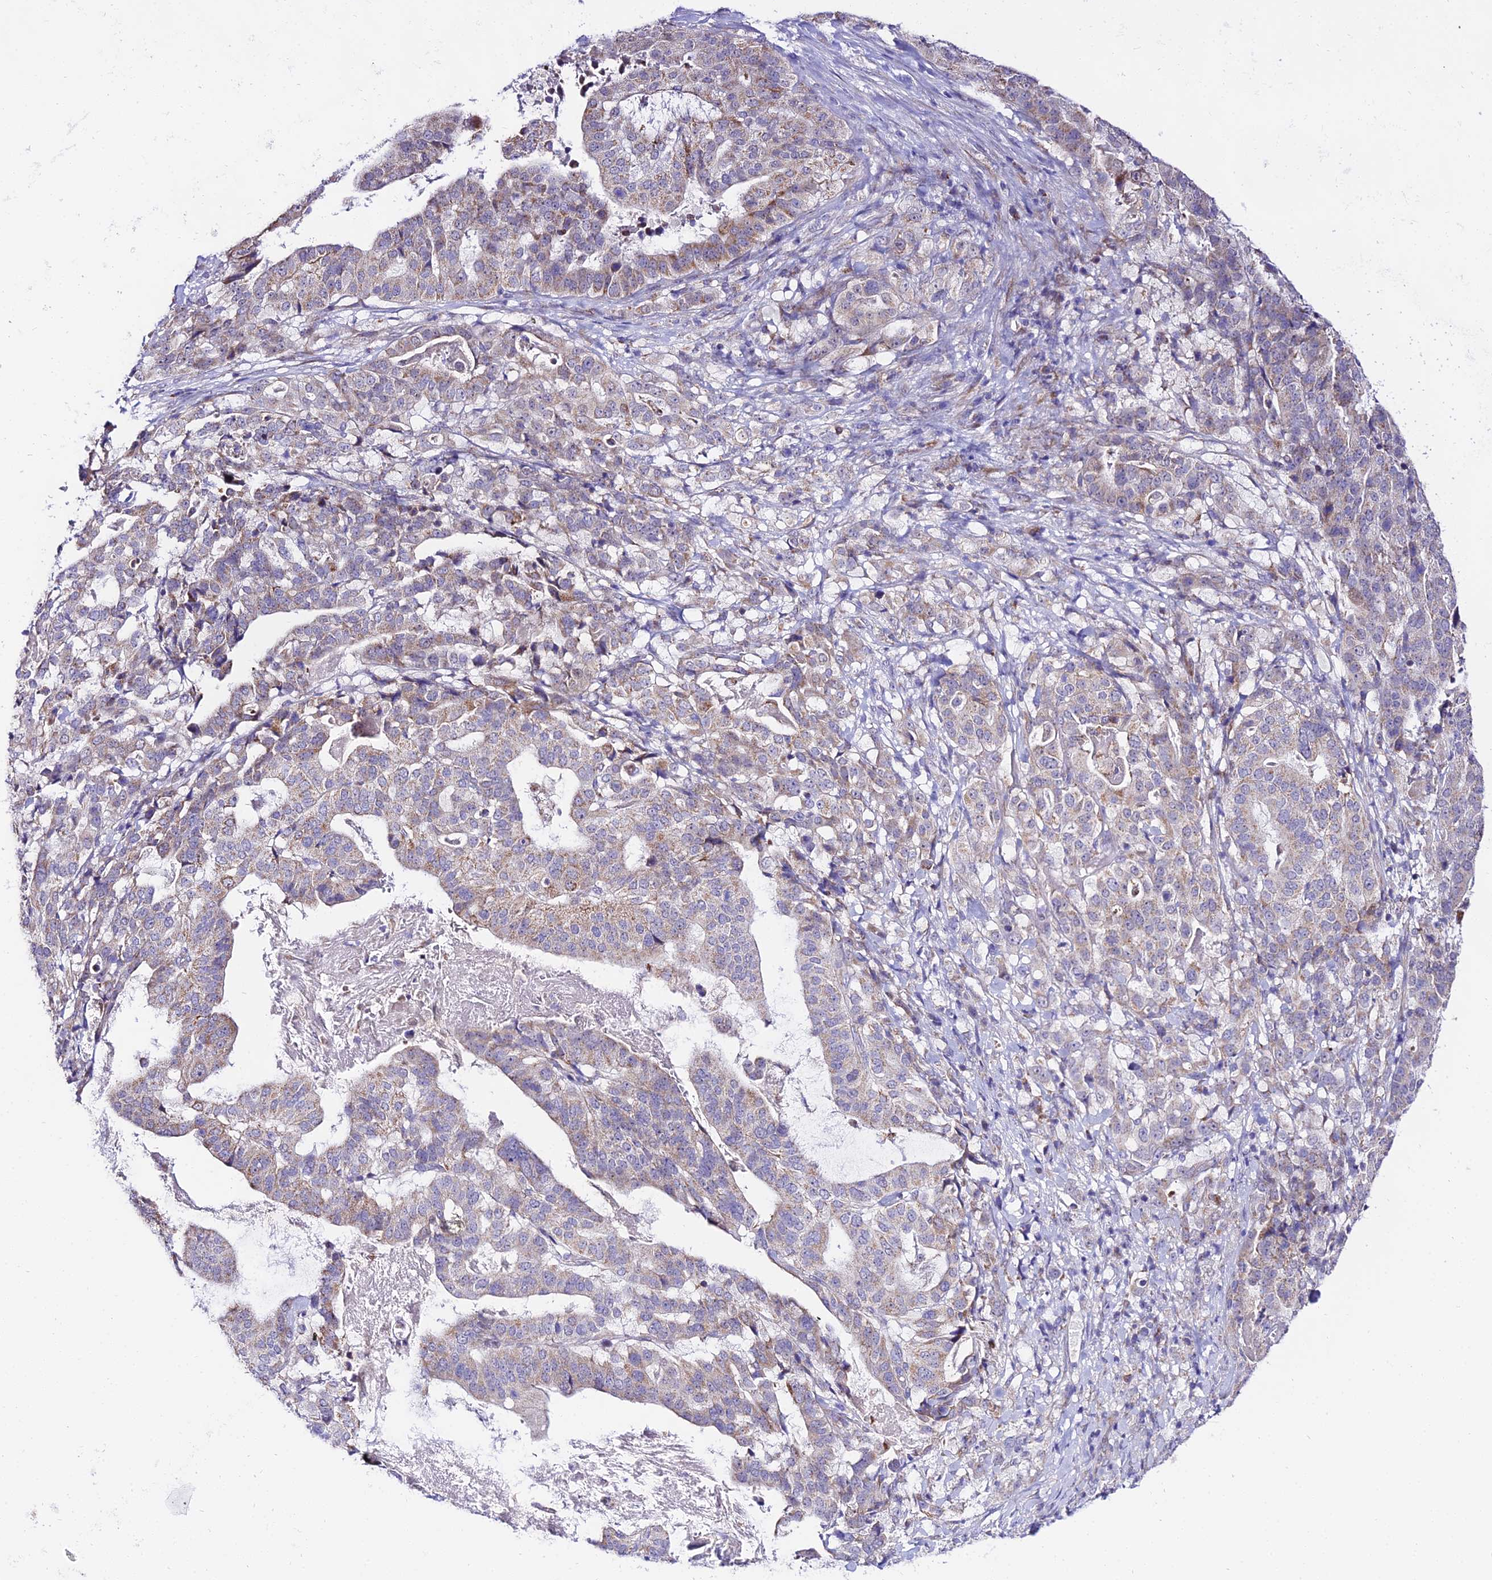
{"staining": {"intensity": "weak", "quantity": "25%-75%", "location": "cytoplasmic/membranous"}, "tissue": "stomach cancer", "cell_type": "Tumor cells", "image_type": "cancer", "snomed": [{"axis": "morphology", "description": "Adenocarcinoma, NOS"}, {"axis": "topography", "description": "Stomach"}], "caption": "A micrograph of human stomach adenocarcinoma stained for a protein demonstrates weak cytoplasmic/membranous brown staining in tumor cells.", "gene": "ATP5PB", "patient": {"sex": "male", "age": 48}}